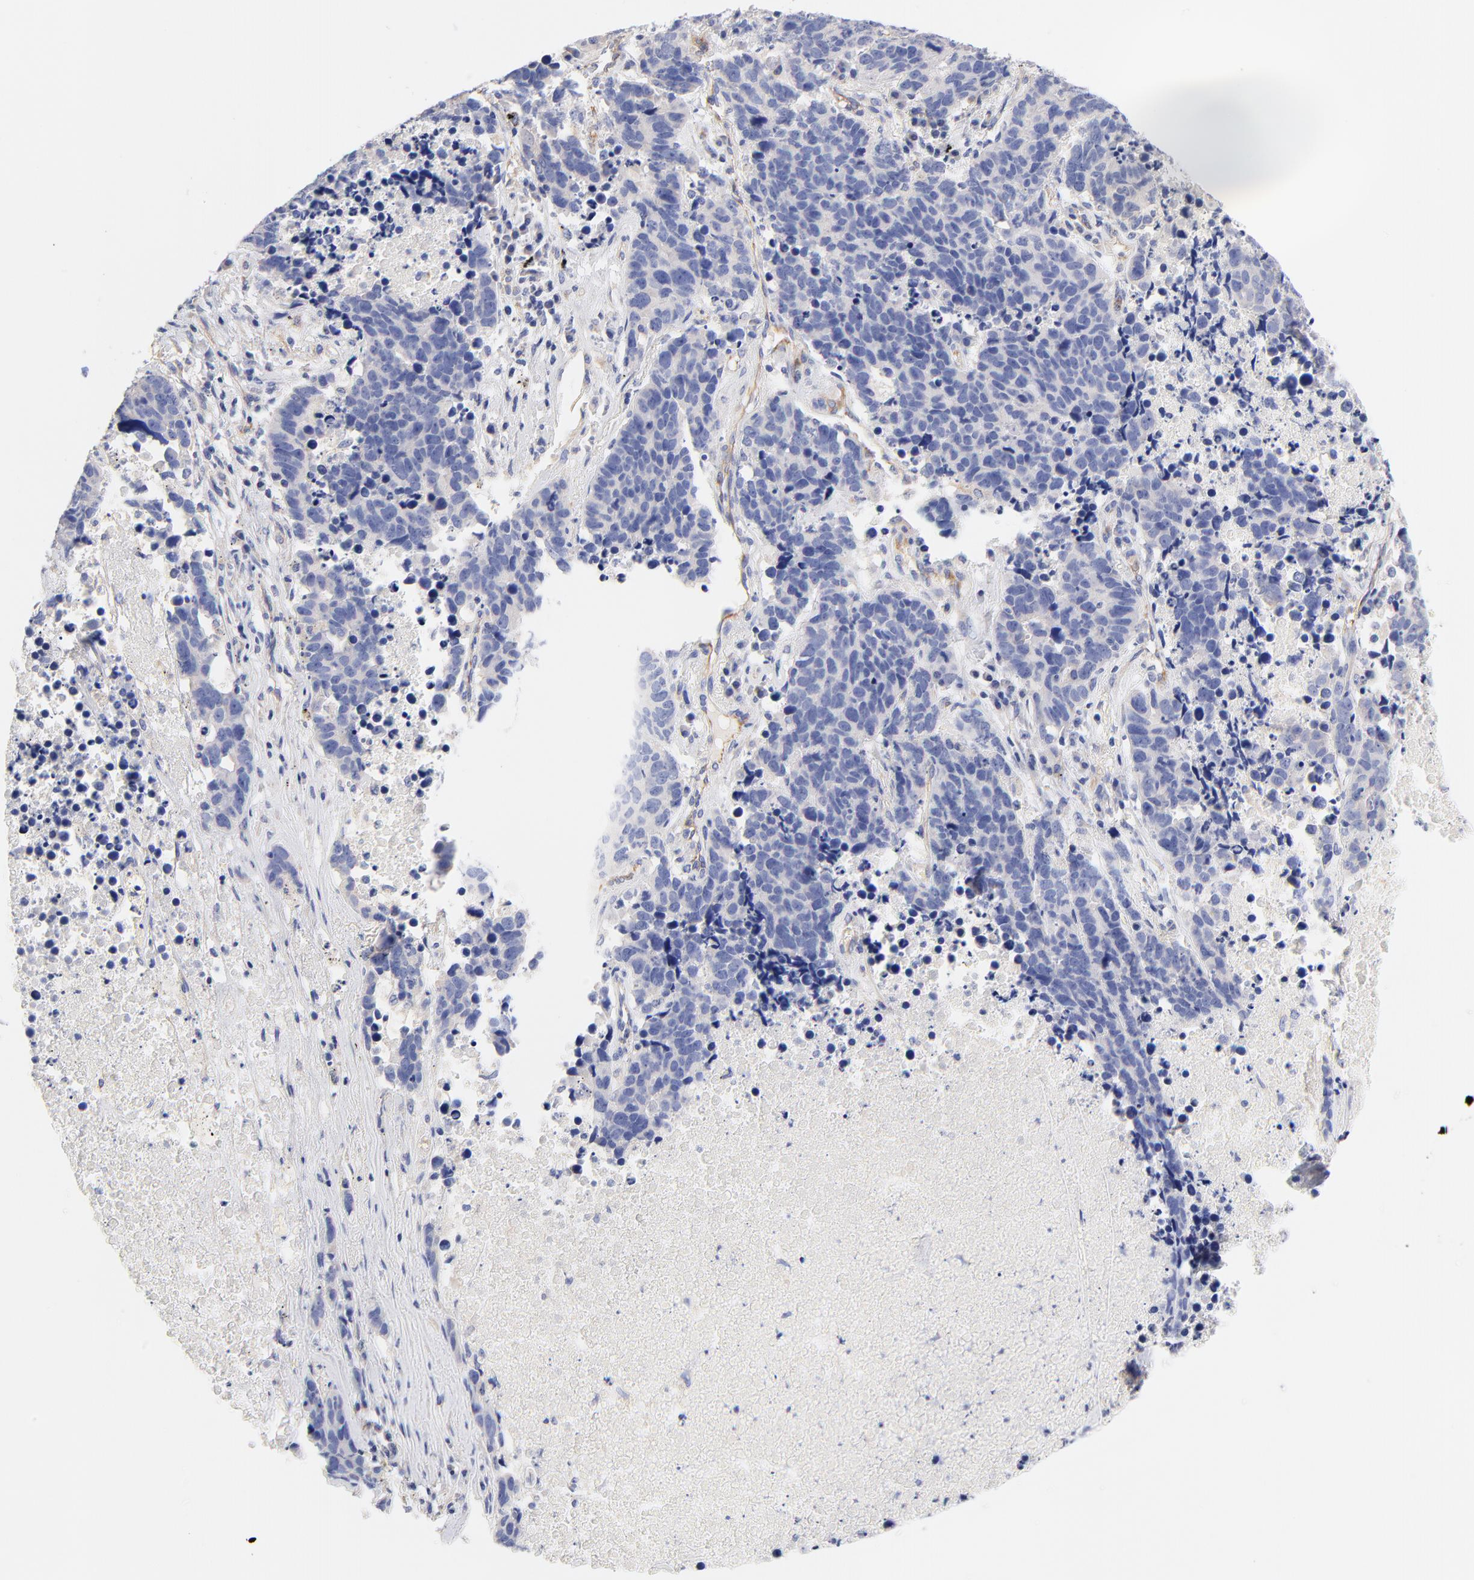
{"staining": {"intensity": "negative", "quantity": "none", "location": "none"}, "tissue": "lung cancer", "cell_type": "Tumor cells", "image_type": "cancer", "snomed": [{"axis": "morphology", "description": "Carcinoid, malignant, NOS"}, {"axis": "topography", "description": "Lung"}], "caption": "This is an immunohistochemistry image of lung cancer (carcinoid (malignant)). There is no positivity in tumor cells.", "gene": "HS3ST1", "patient": {"sex": "male", "age": 60}}